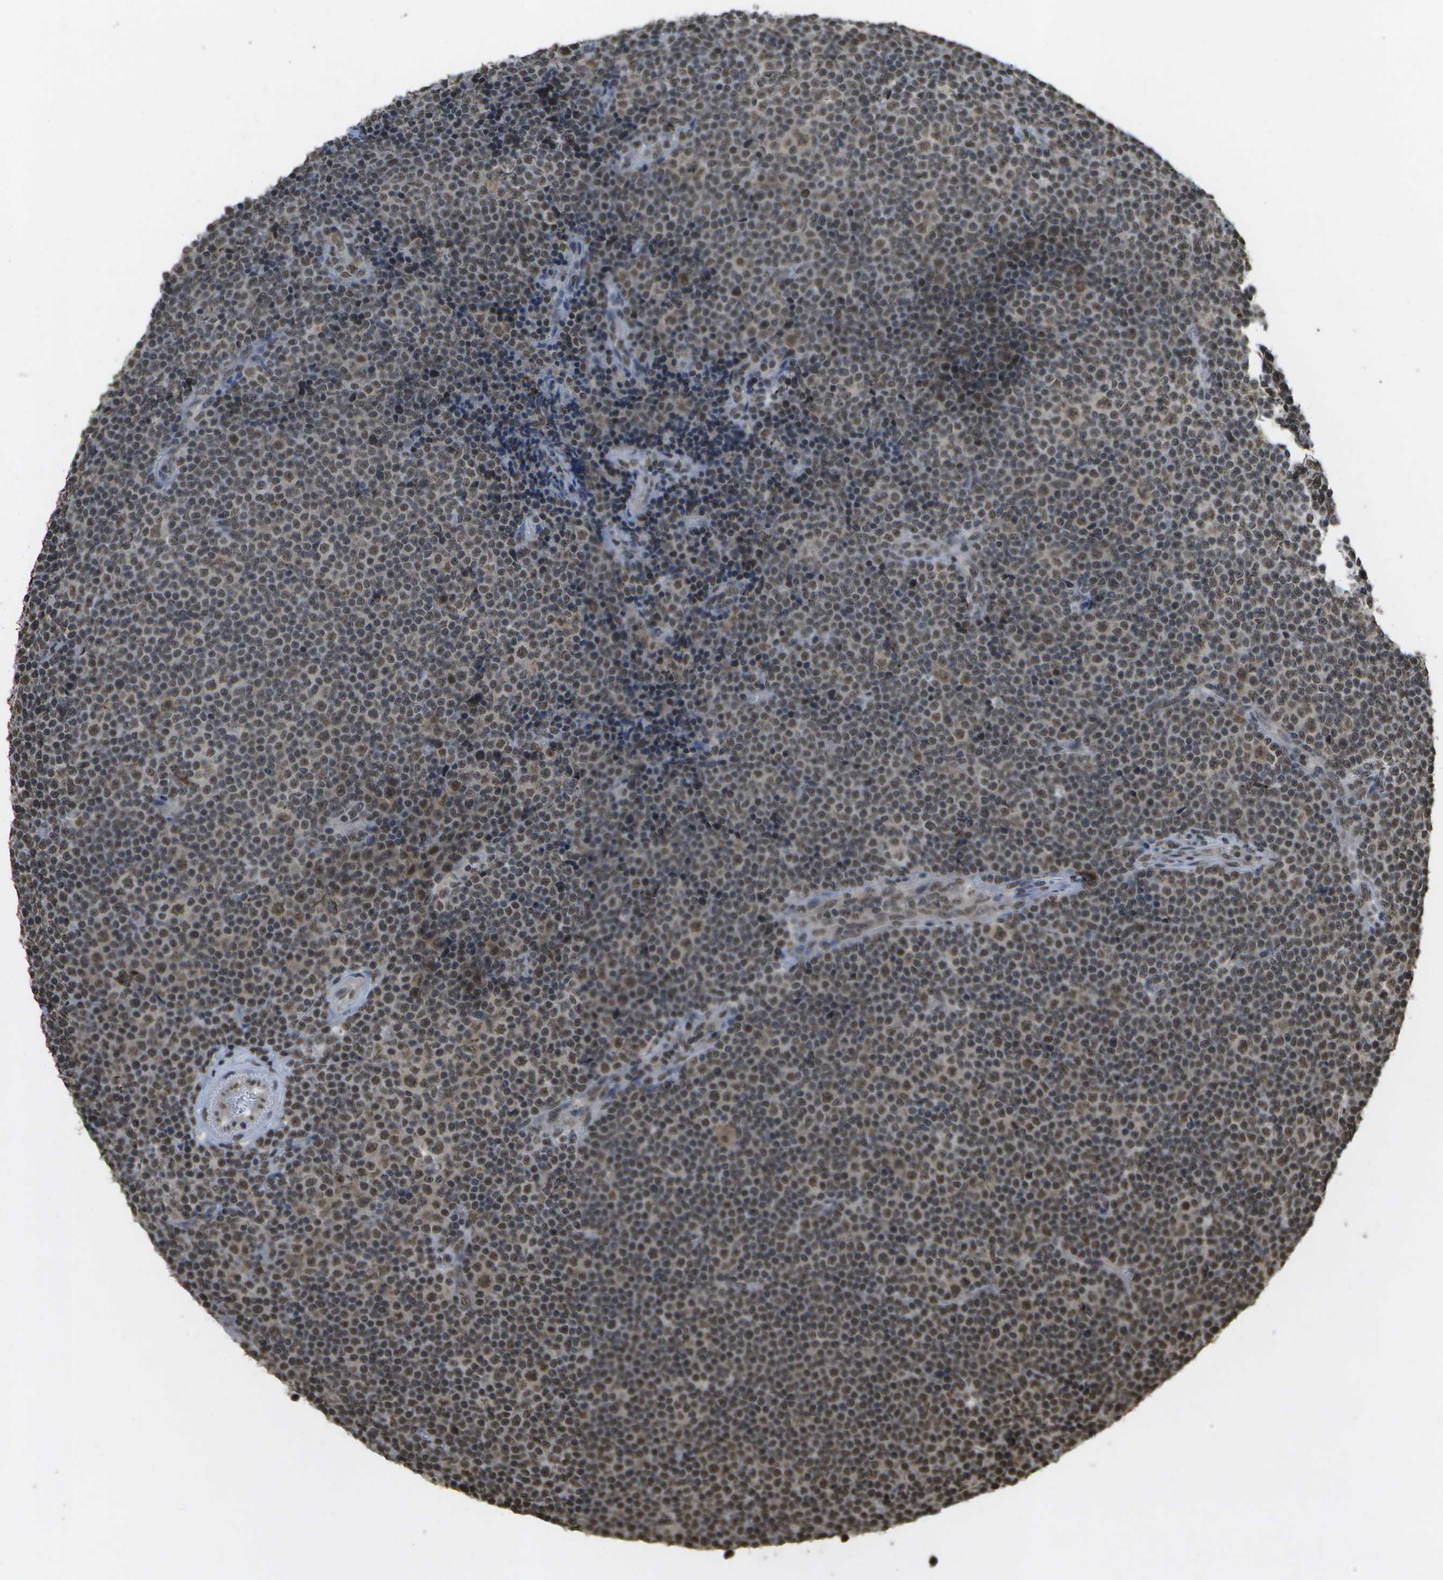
{"staining": {"intensity": "moderate", "quantity": "25%-75%", "location": "nuclear"}, "tissue": "lymphoma", "cell_type": "Tumor cells", "image_type": "cancer", "snomed": [{"axis": "morphology", "description": "Malignant lymphoma, non-Hodgkin's type, Low grade"}, {"axis": "topography", "description": "Lymph node"}], "caption": "Immunohistochemistry (IHC) (DAB) staining of lymphoma reveals moderate nuclear protein positivity in about 25%-75% of tumor cells.", "gene": "SPEN", "patient": {"sex": "female", "age": 67}}